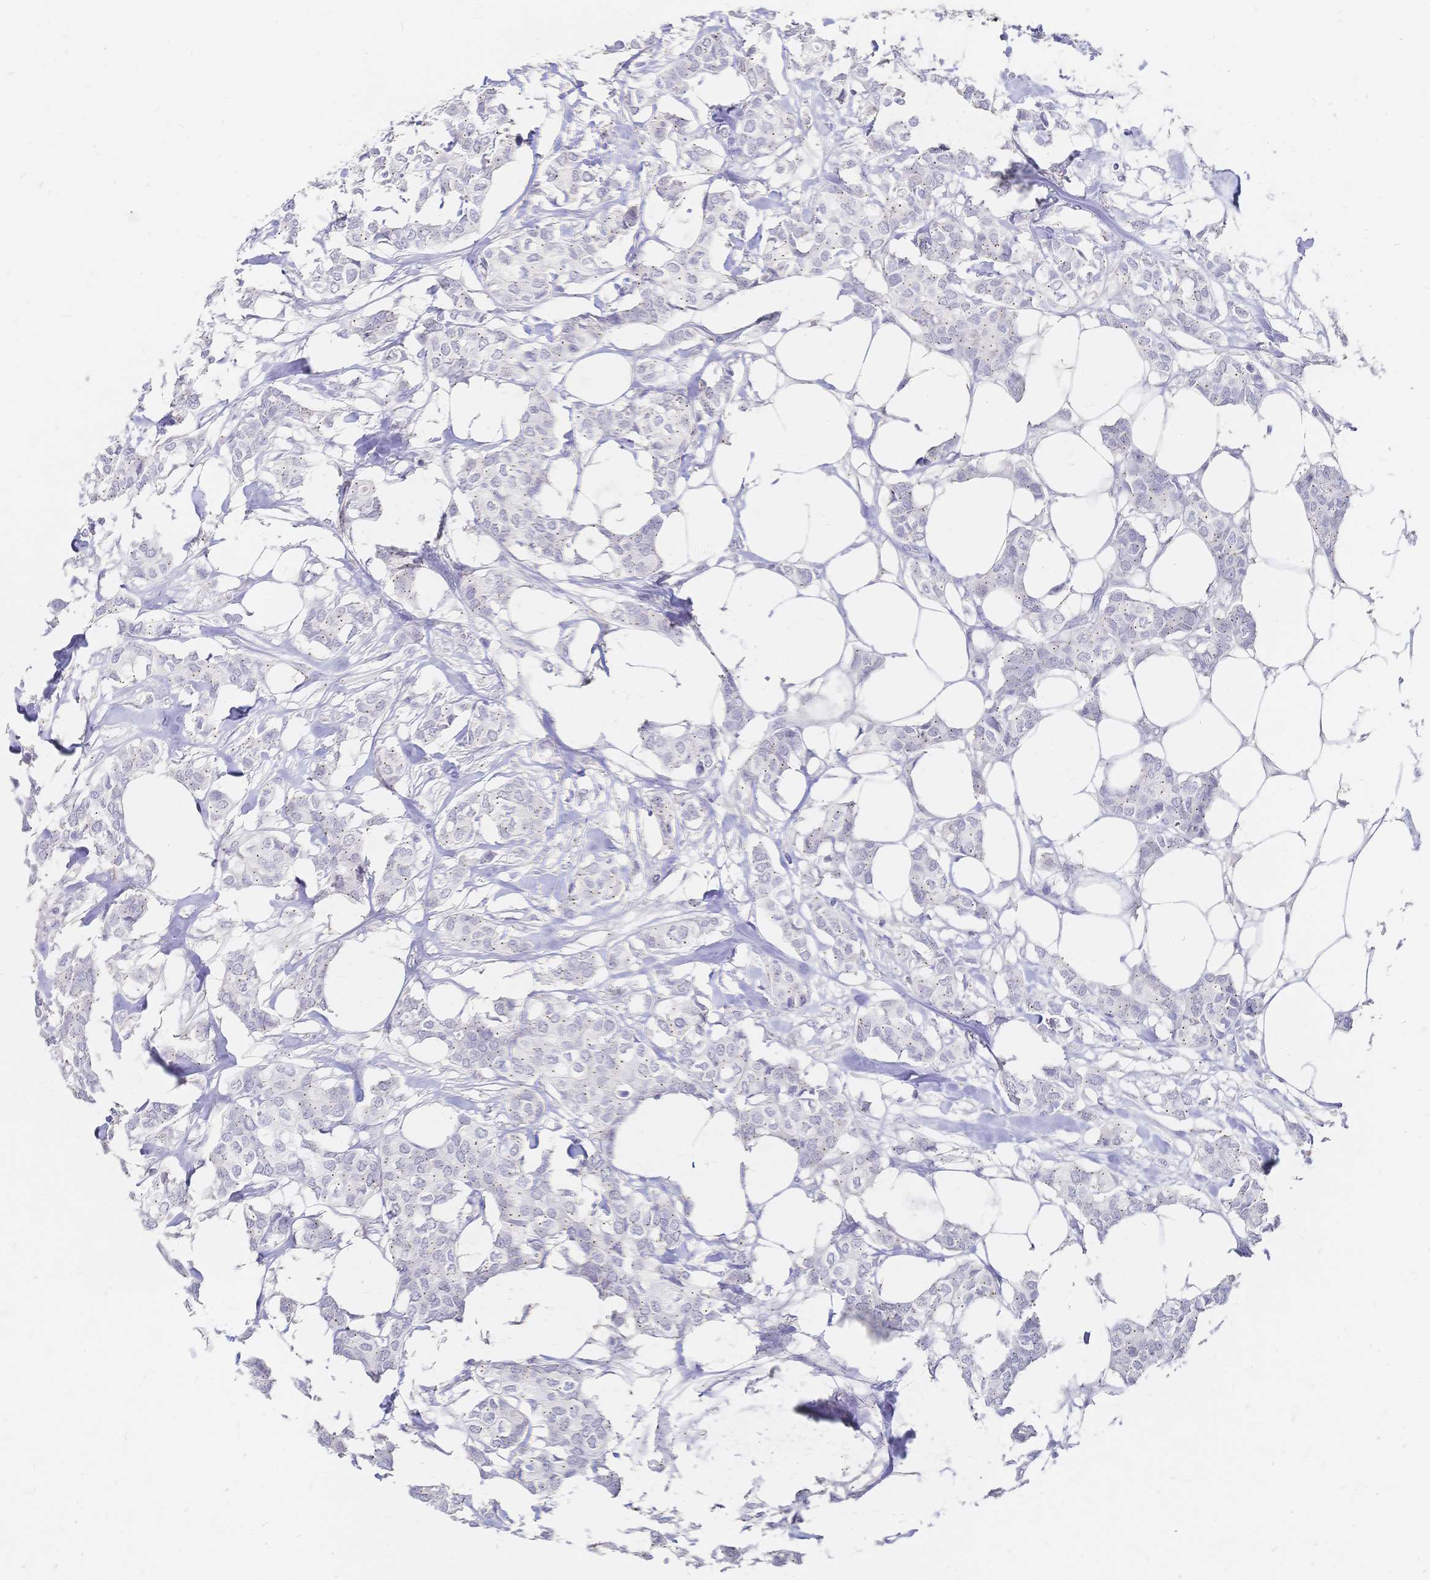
{"staining": {"intensity": "negative", "quantity": "none", "location": "none"}, "tissue": "breast cancer", "cell_type": "Tumor cells", "image_type": "cancer", "snomed": [{"axis": "morphology", "description": "Duct carcinoma"}, {"axis": "topography", "description": "Breast"}], "caption": "Tumor cells are negative for protein expression in human infiltrating ductal carcinoma (breast).", "gene": "PSORS1C2", "patient": {"sex": "female", "age": 62}}